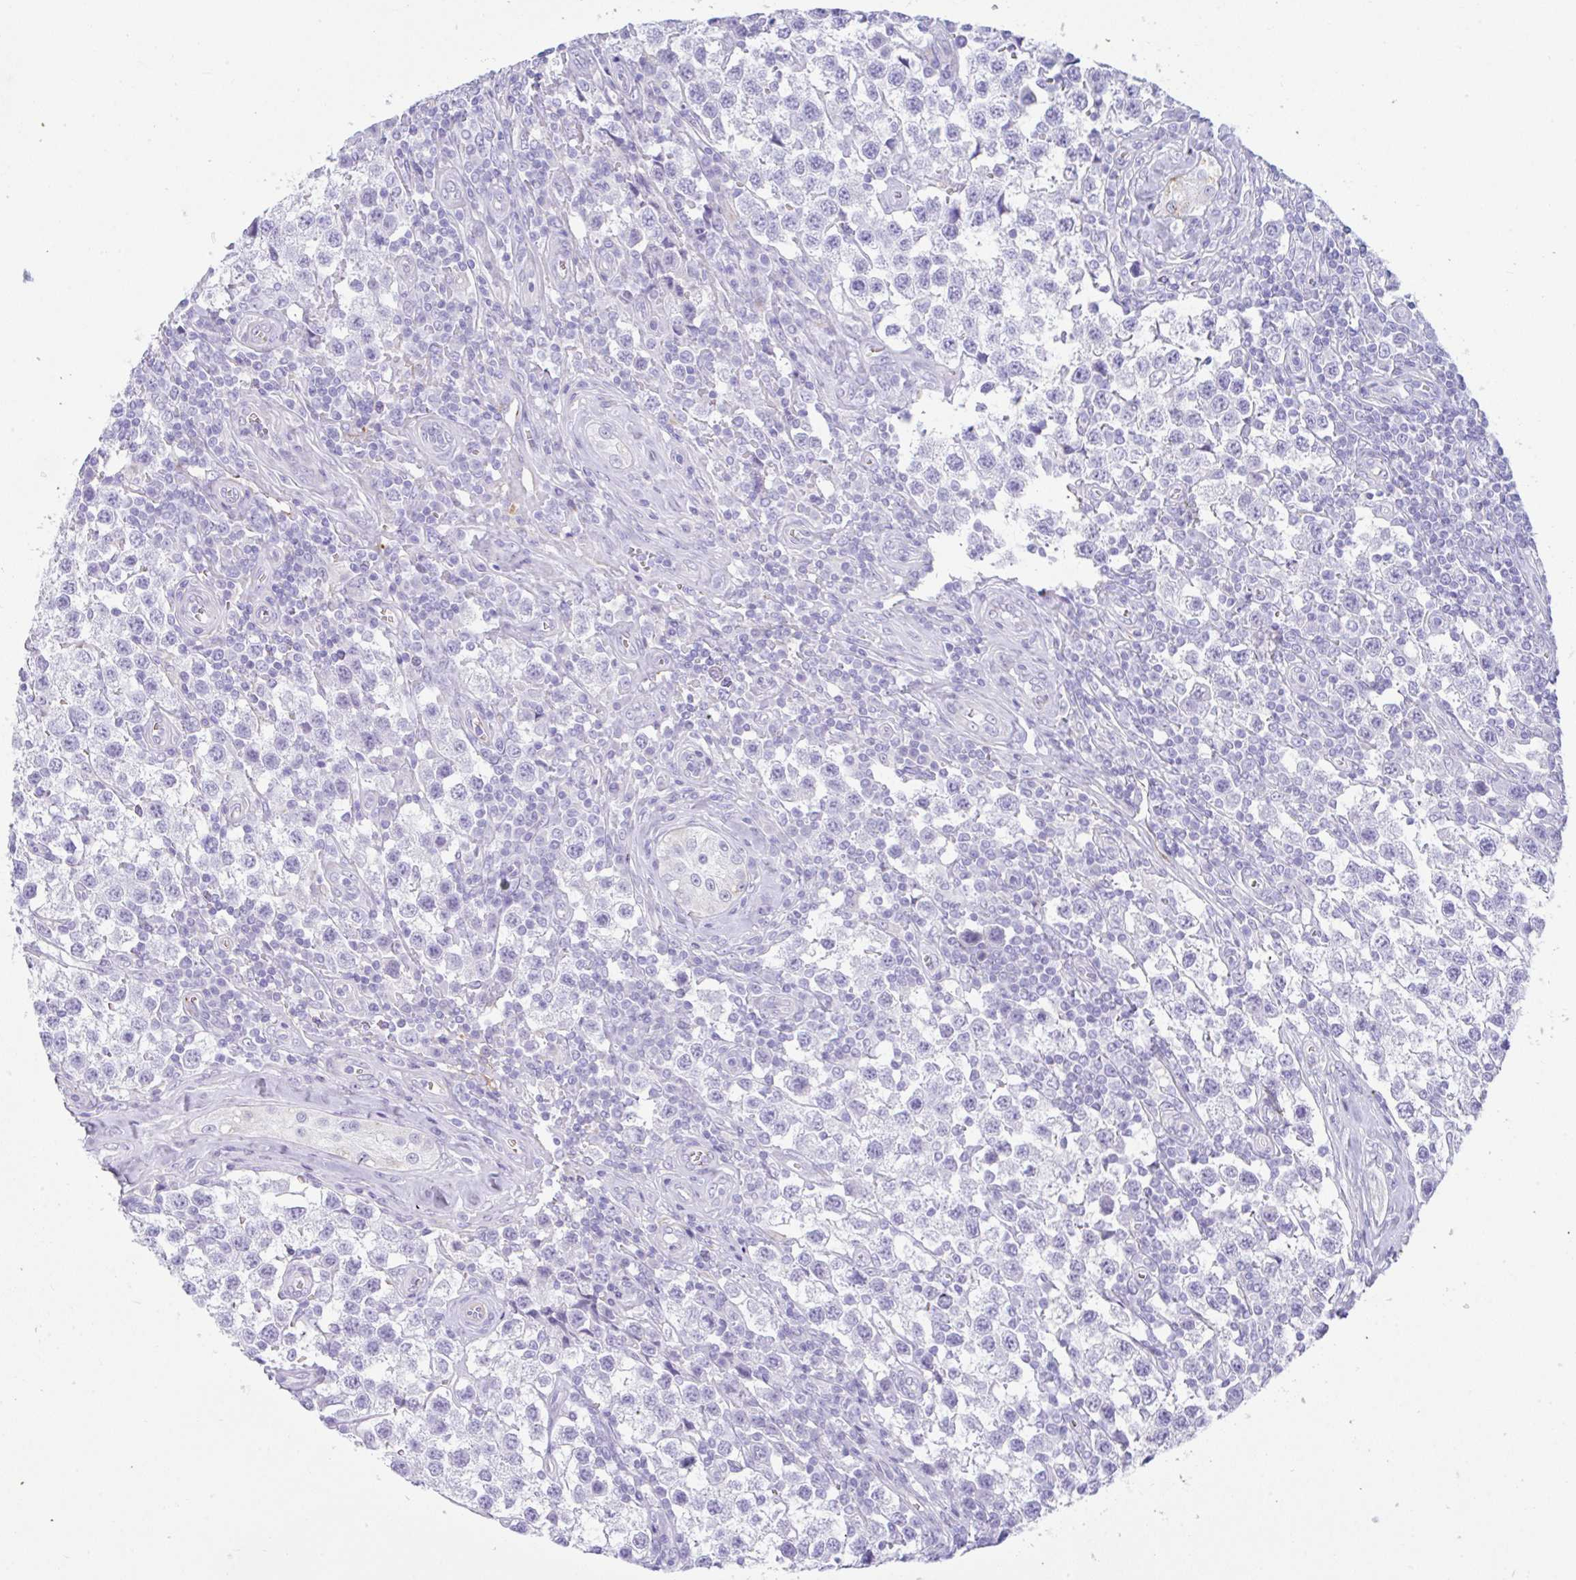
{"staining": {"intensity": "negative", "quantity": "none", "location": "none"}, "tissue": "testis cancer", "cell_type": "Tumor cells", "image_type": "cancer", "snomed": [{"axis": "morphology", "description": "Seminoma, NOS"}, {"axis": "topography", "description": "Testis"}], "caption": "Testis seminoma was stained to show a protein in brown. There is no significant expression in tumor cells.", "gene": "NDUFAF8", "patient": {"sex": "male", "age": 34}}